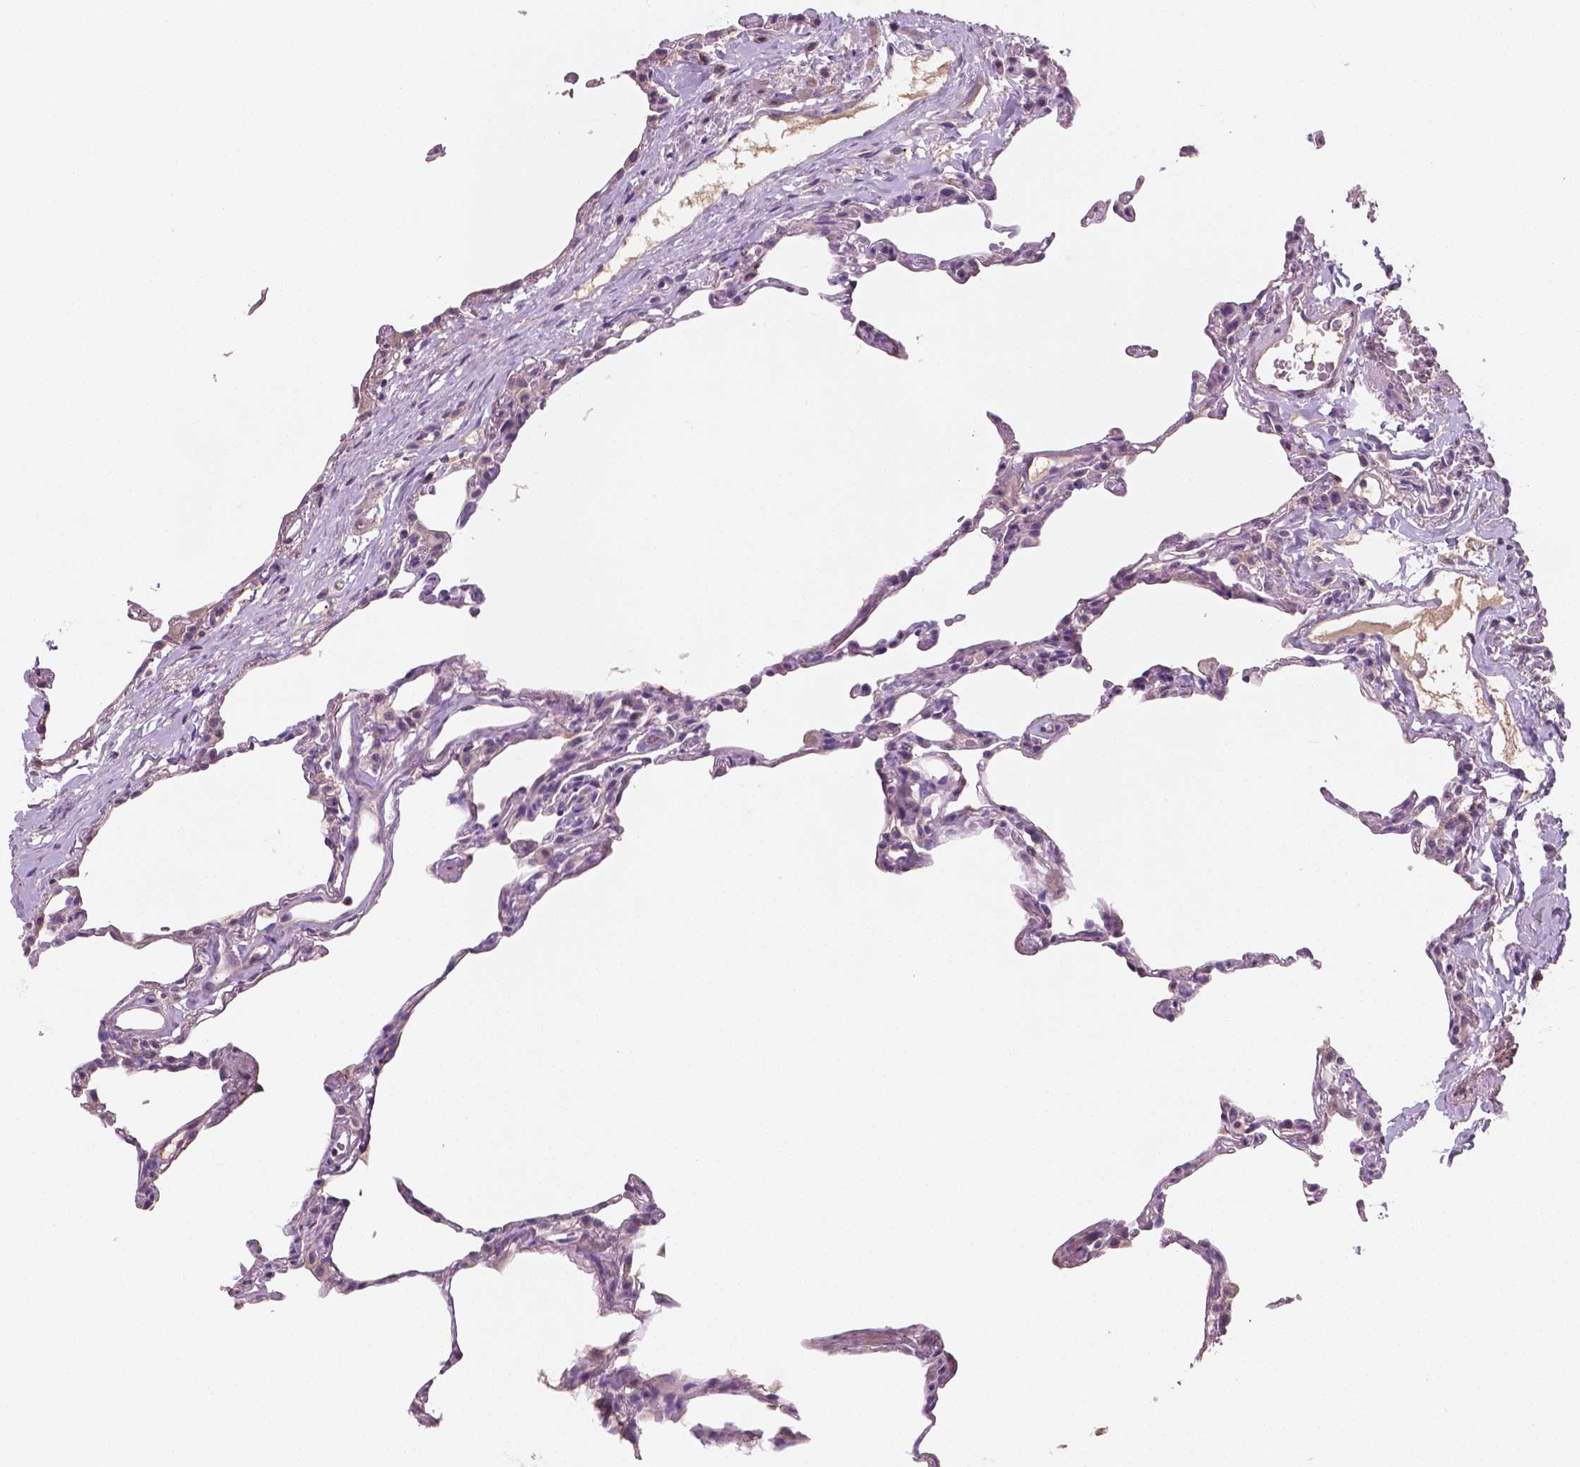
{"staining": {"intensity": "negative", "quantity": "none", "location": "none"}, "tissue": "lung", "cell_type": "Alveolar cells", "image_type": "normal", "snomed": [{"axis": "morphology", "description": "Normal tissue, NOS"}, {"axis": "topography", "description": "Lung"}], "caption": "Immunohistochemical staining of normal lung demonstrates no significant staining in alveolar cells. Brightfield microscopy of immunohistochemistry (IHC) stained with DAB (3,3'-diaminobenzidine) (brown) and hematoxylin (blue), captured at high magnification.", "gene": "LSM14B", "patient": {"sex": "female", "age": 57}}